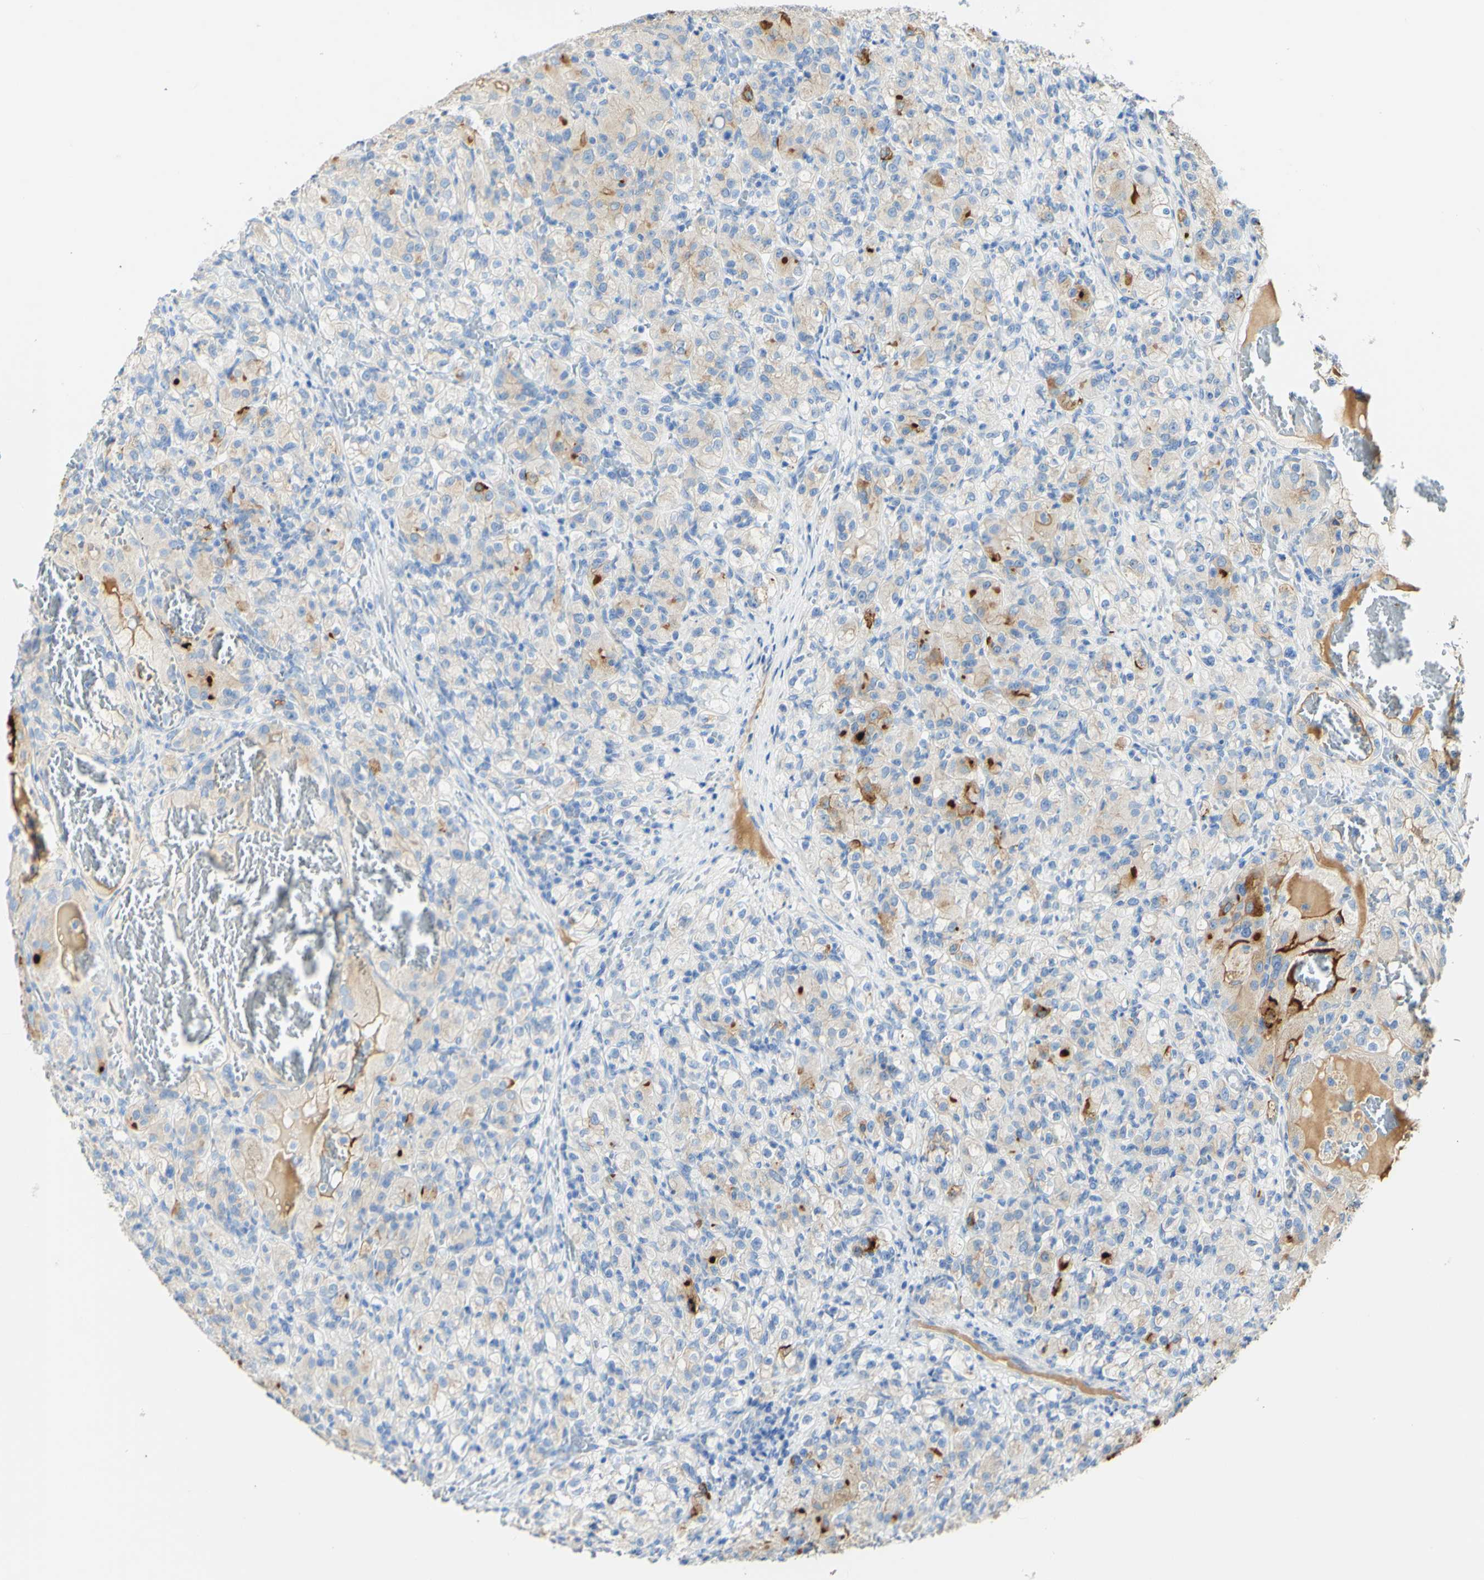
{"staining": {"intensity": "weak", "quantity": ">75%", "location": "cytoplasmic/membranous"}, "tissue": "renal cancer", "cell_type": "Tumor cells", "image_type": "cancer", "snomed": [{"axis": "morphology", "description": "Adenocarcinoma, NOS"}, {"axis": "topography", "description": "Kidney"}], "caption": "A brown stain labels weak cytoplasmic/membranous positivity of a protein in adenocarcinoma (renal) tumor cells.", "gene": "PIGR", "patient": {"sex": "male", "age": 61}}